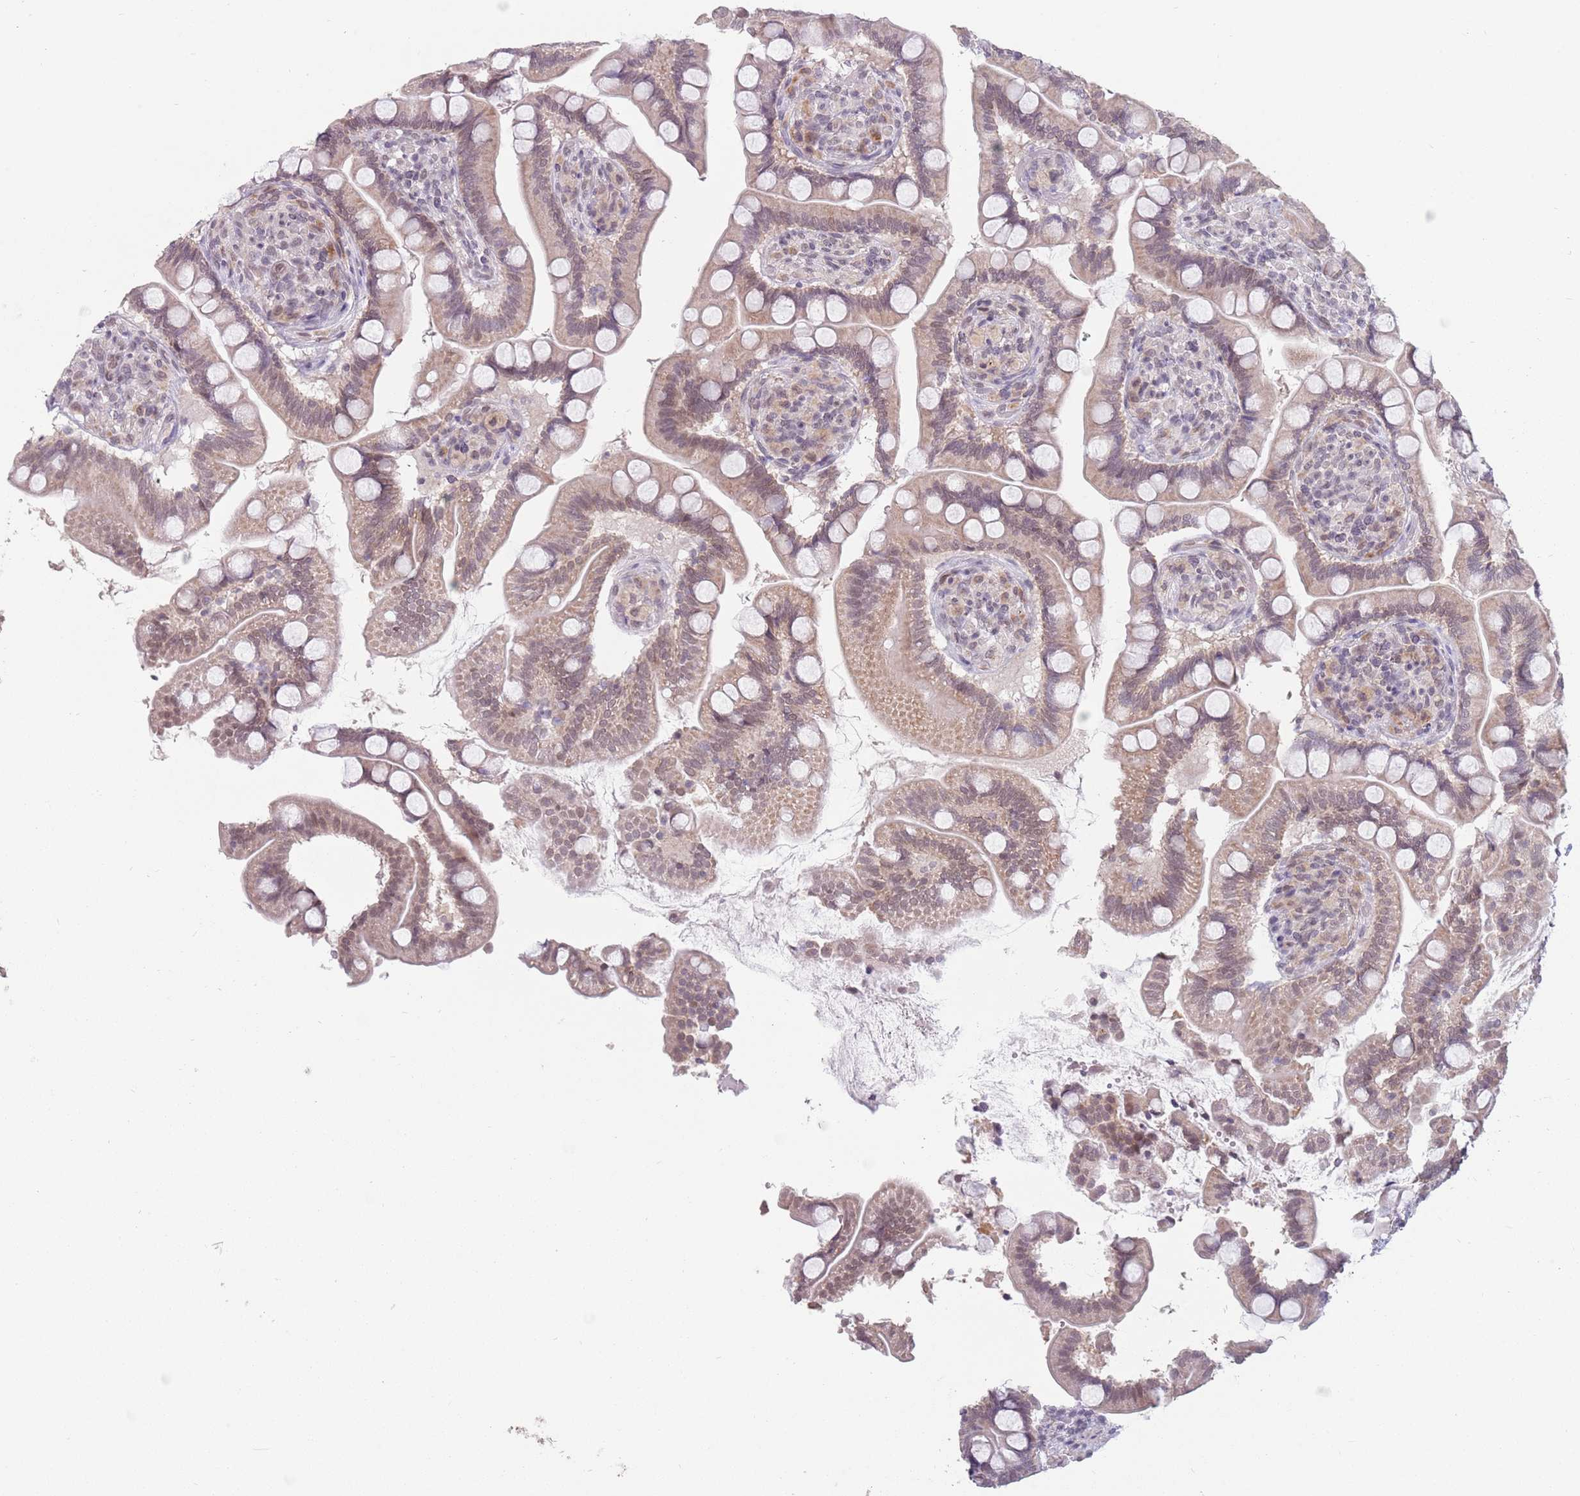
{"staining": {"intensity": "moderate", "quantity": "25%-75%", "location": "cytoplasmic/membranous,nuclear"}, "tissue": "small intestine", "cell_type": "Glandular cells", "image_type": "normal", "snomed": [{"axis": "morphology", "description": "Normal tissue, NOS"}, {"axis": "topography", "description": "Small intestine"}], "caption": "Brown immunohistochemical staining in benign small intestine shows moderate cytoplasmic/membranous,nuclear expression in about 25%-75% of glandular cells.", "gene": "ZNF574", "patient": {"sex": "female", "age": 64}}